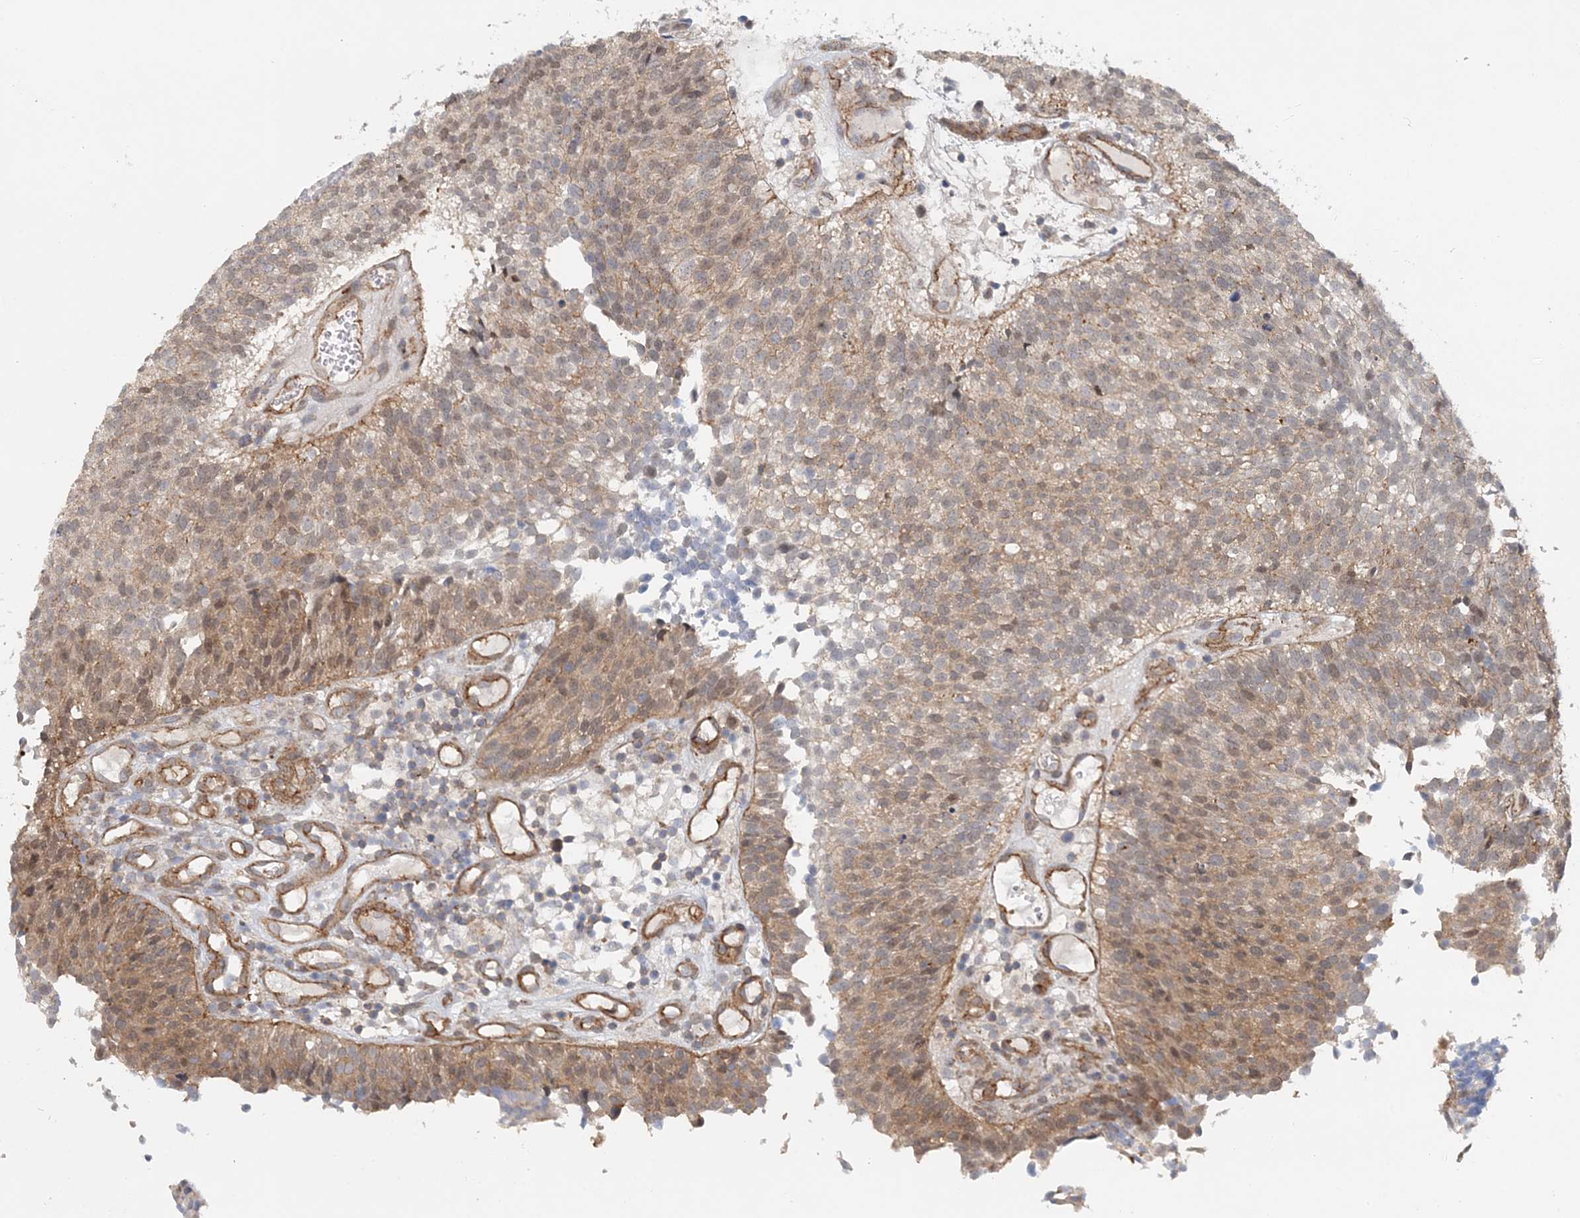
{"staining": {"intensity": "weak", "quantity": "25%-75%", "location": "cytoplasmic/membranous,nuclear"}, "tissue": "urothelial cancer", "cell_type": "Tumor cells", "image_type": "cancer", "snomed": [{"axis": "morphology", "description": "Urothelial carcinoma, Low grade"}, {"axis": "topography", "description": "Urinary bladder"}], "caption": "This is a photomicrograph of immunohistochemistry staining of urothelial cancer, which shows weak expression in the cytoplasmic/membranous and nuclear of tumor cells.", "gene": "MAT2B", "patient": {"sex": "male", "age": 86}}